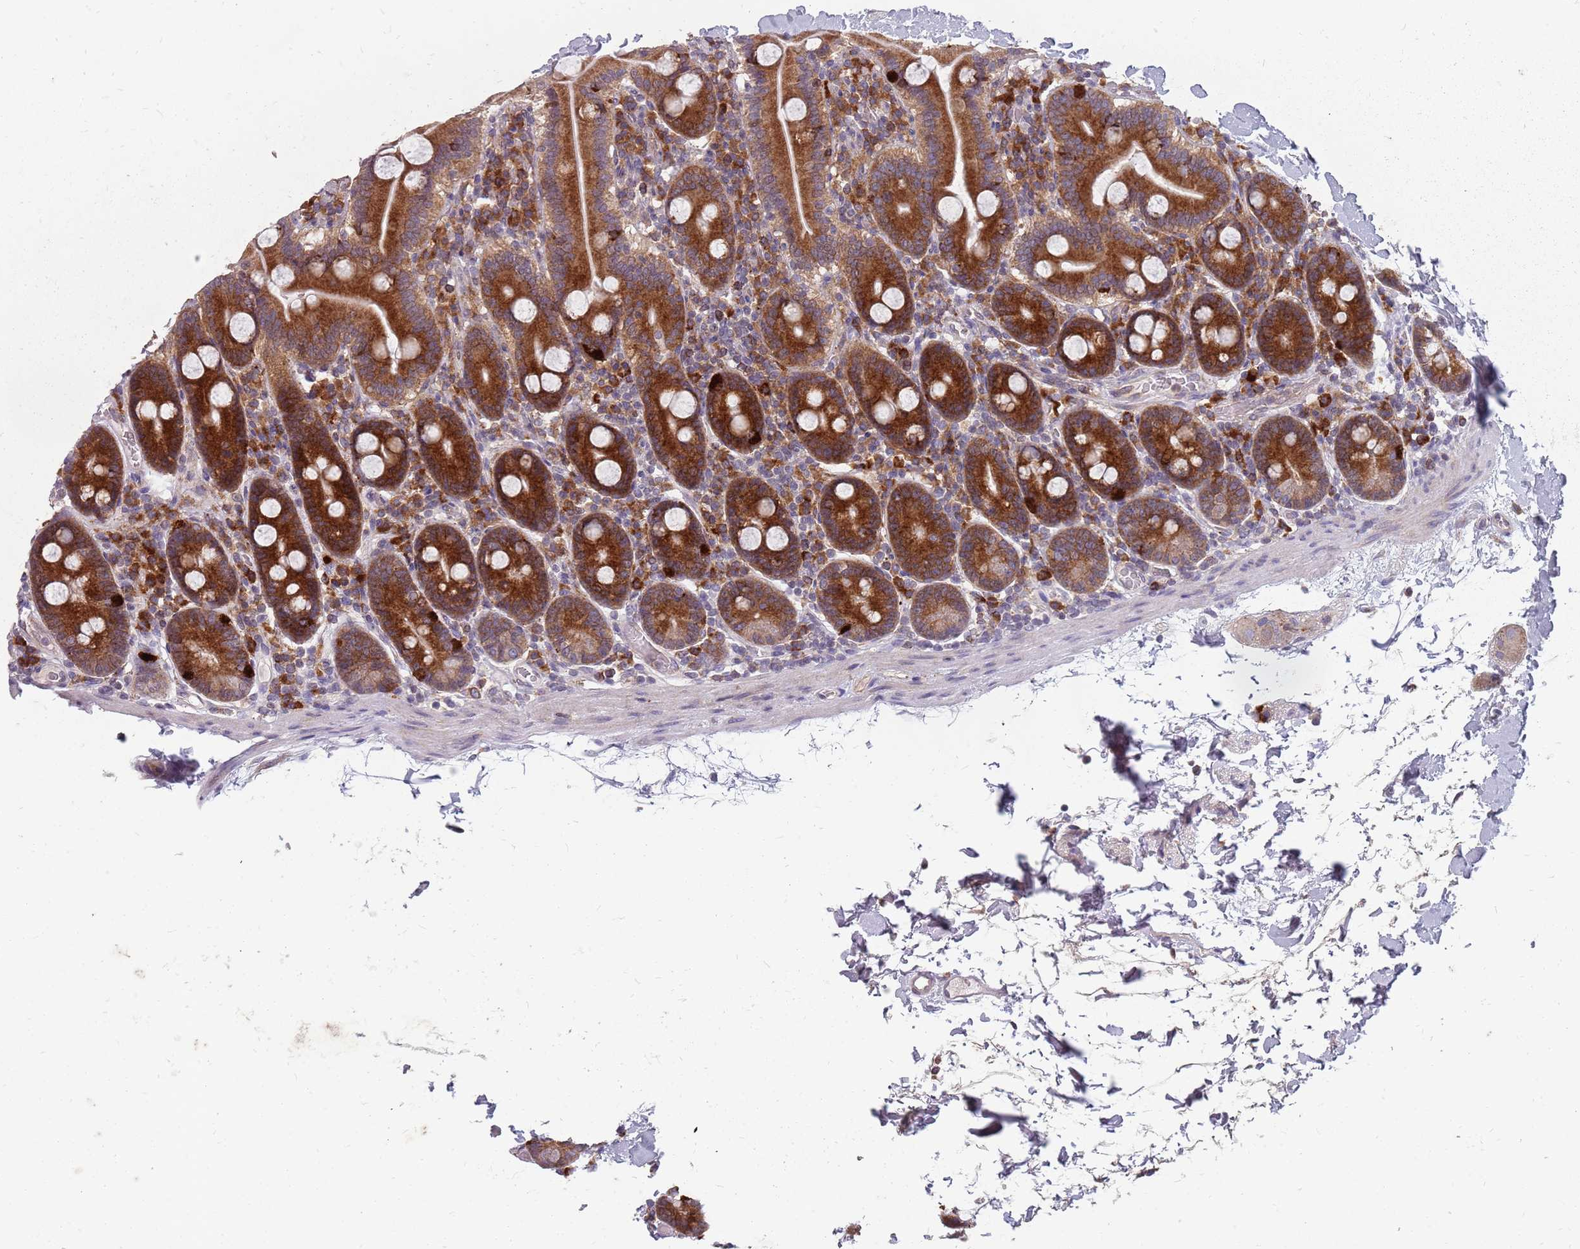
{"staining": {"intensity": "strong", "quantity": ">75%", "location": "cytoplasmic/membranous"}, "tissue": "duodenum", "cell_type": "Glandular cells", "image_type": "normal", "snomed": [{"axis": "morphology", "description": "Normal tissue, NOS"}, {"axis": "topography", "description": "Duodenum"}], "caption": "Immunohistochemical staining of normal human duodenum shows high levels of strong cytoplasmic/membranous positivity in about >75% of glandular cells. (brown staining indicates protein expression, while blue staining denotes nuclei).", "gene": "NME4", "patient": {"sex": "male", "age": 55}}